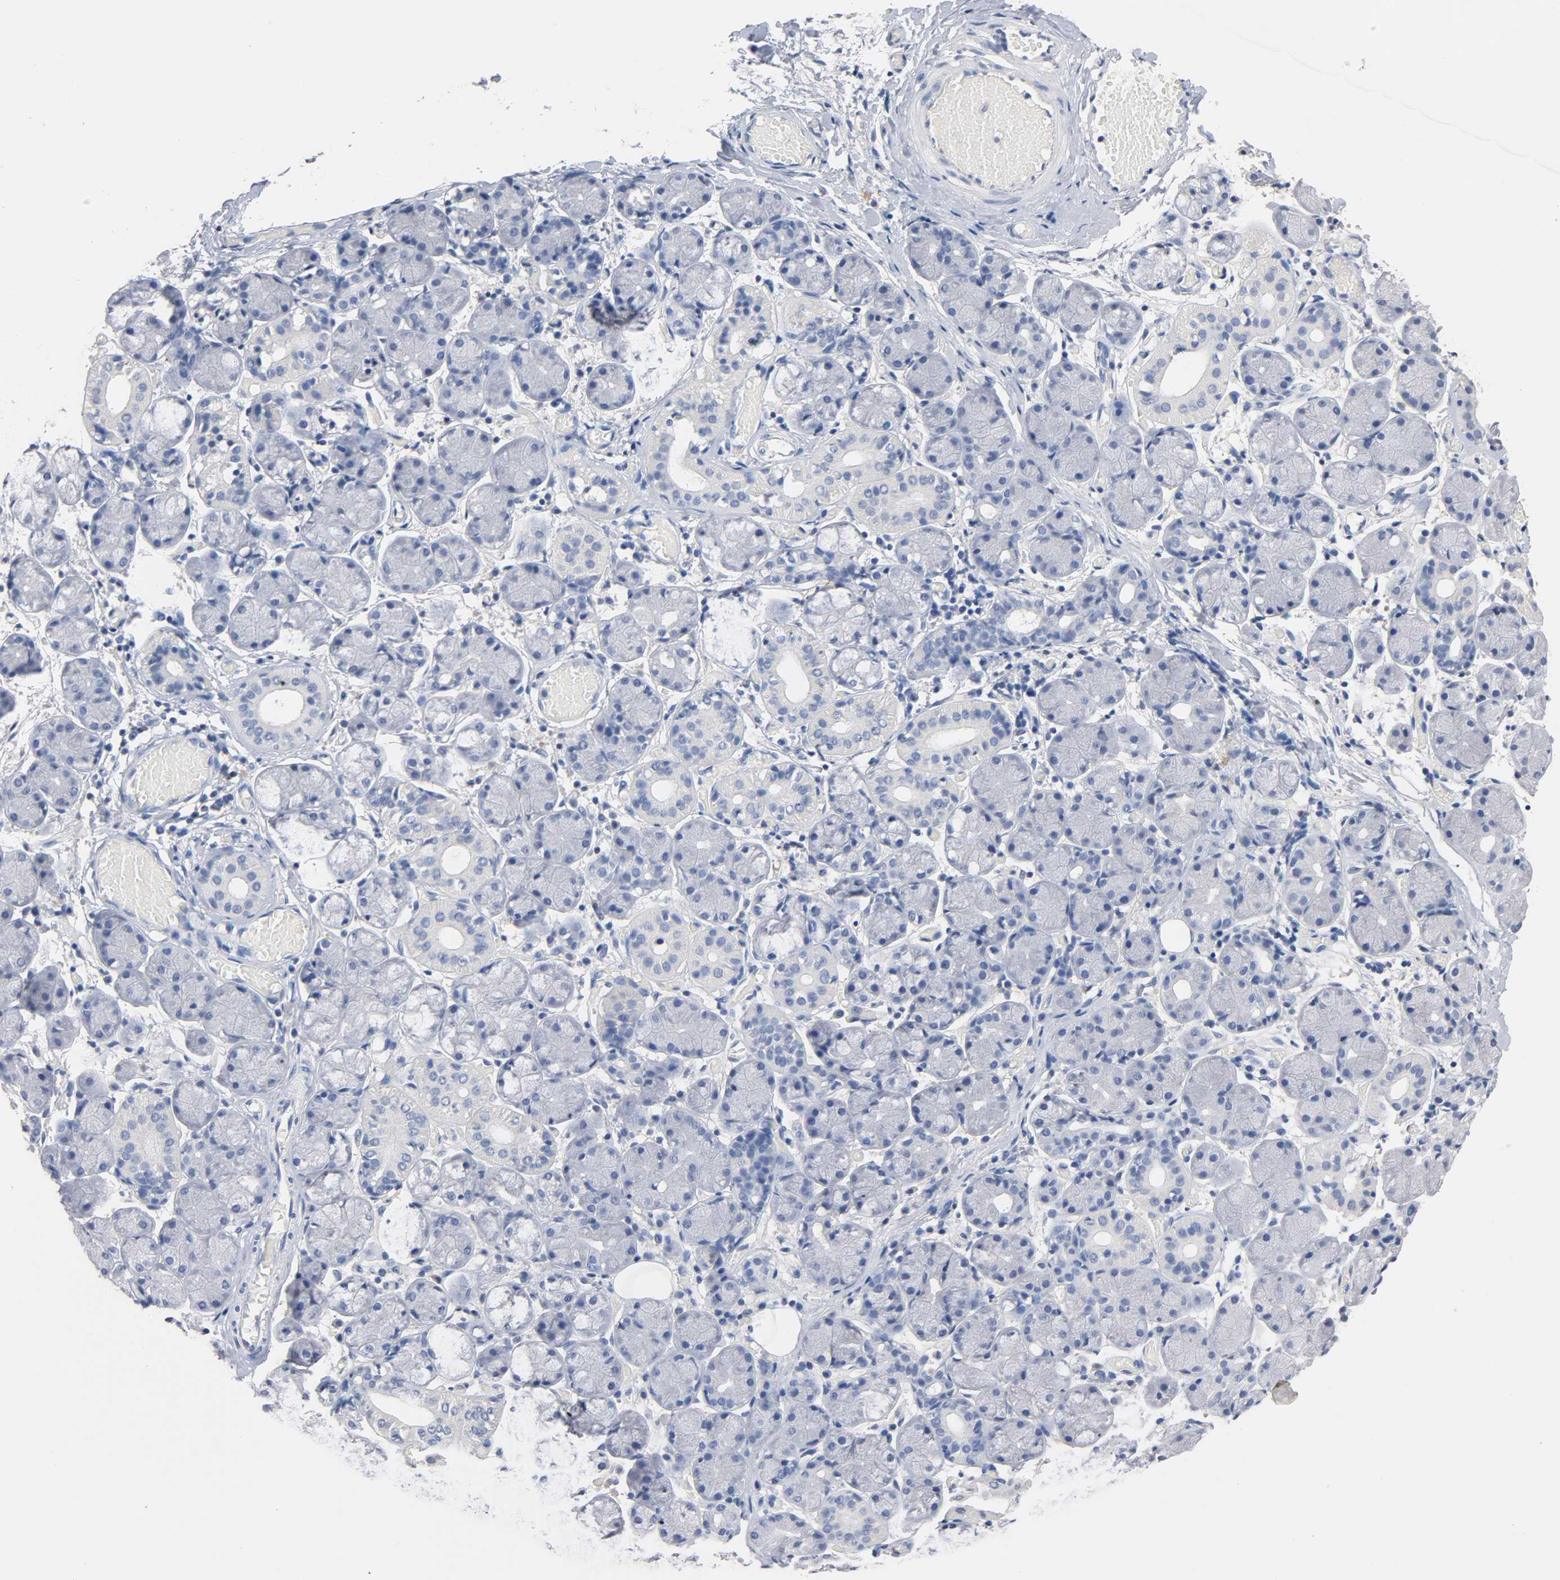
{"staining": {"intensity": "negative", "quantity": "none", "location": "none"}, "tissue": "salivary gland", "cell_type": "Glandular cells", "image_type": "normal", "snomed": [{"axis": "morphology", "description": "Normal tissue, NOS"}, {"axis": "topography", "description": "Salivary gland"}], "caption": "Immunohistochemistry (IHC) photomicrograph of unremarkable salivary gland stained for a protein (brown), which displays no expression in glandular cells.", "gene": "ZCCHC13", "patient": {"sex": "female", "age": 24}}